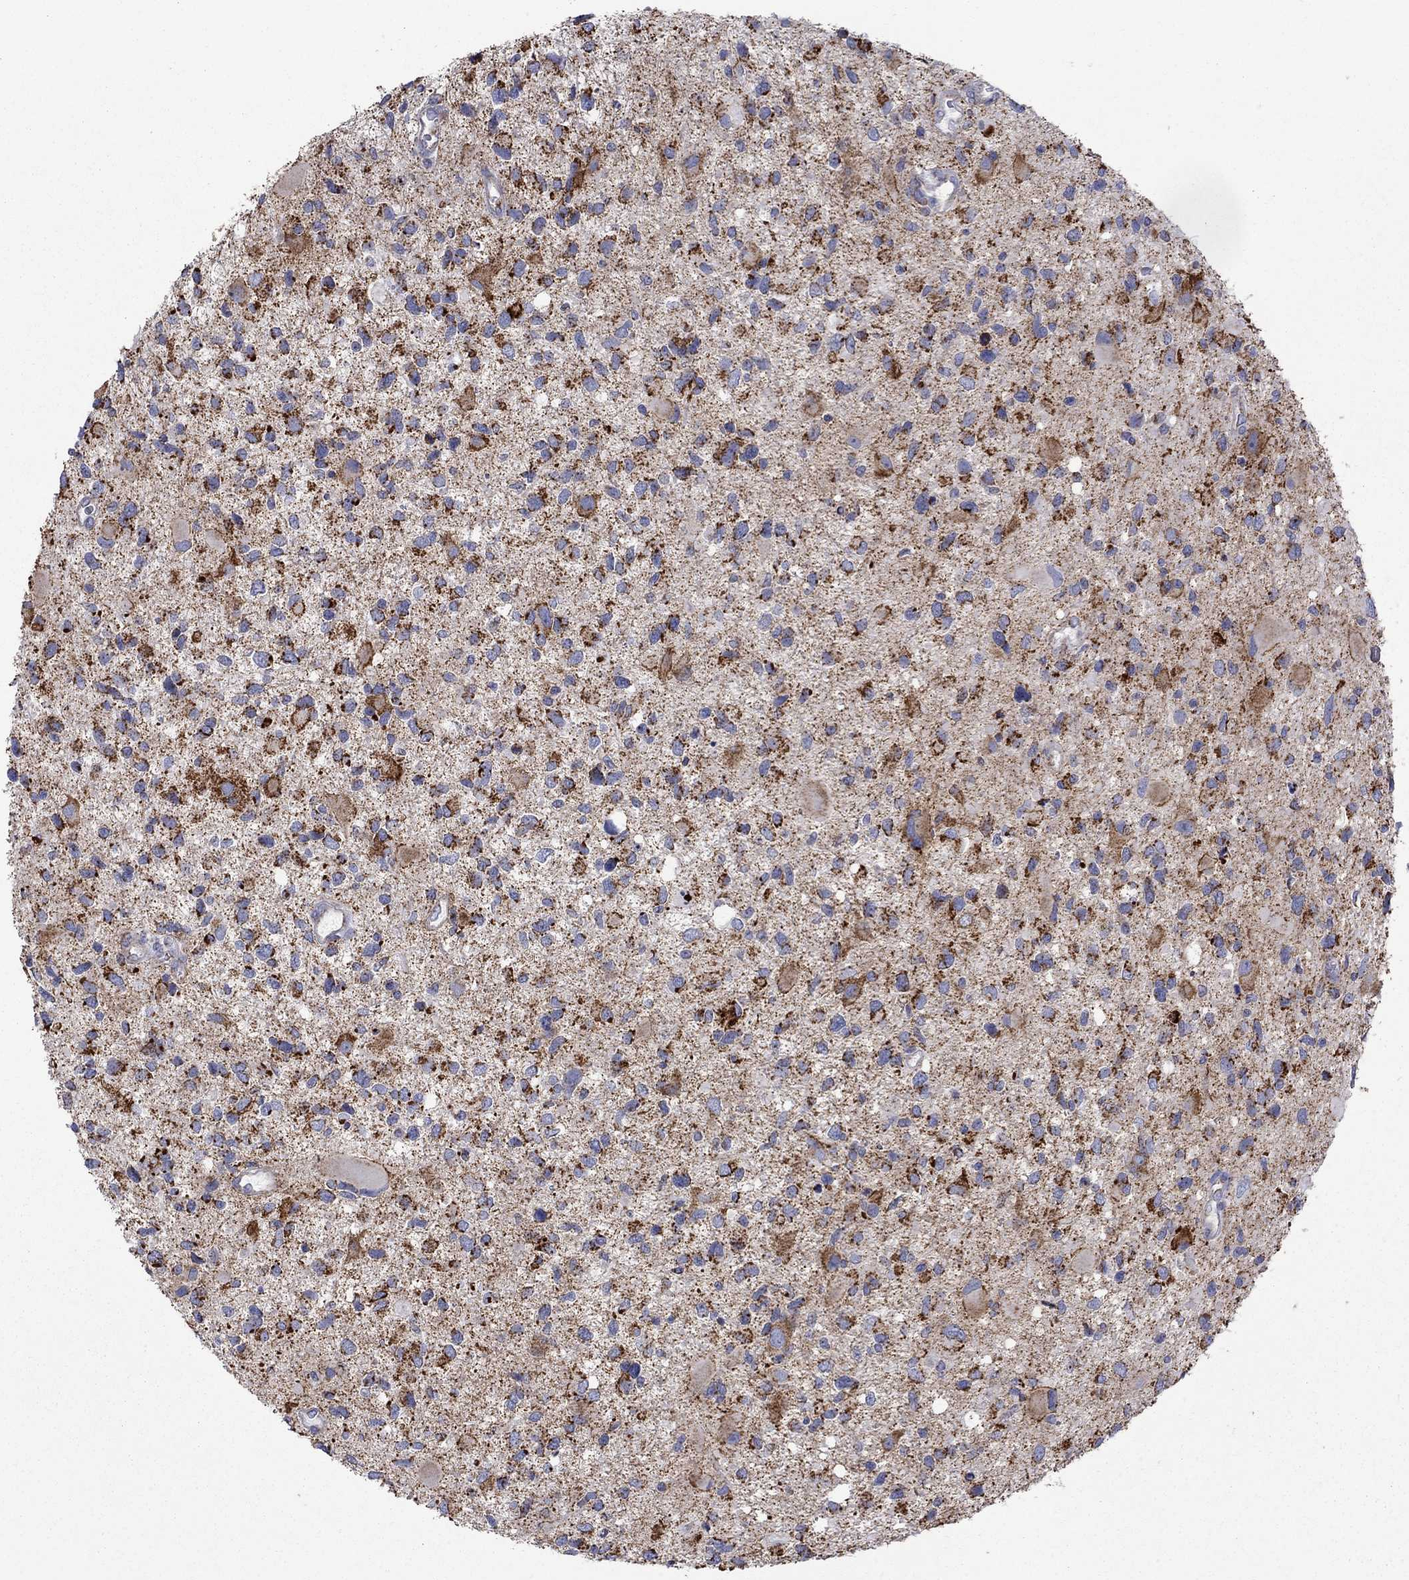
{"staining": {"intensity": "strong", "quantity": "25%-75%", "location": "cytoplasmic/membranous"}, "tissue": "glioma", "cell_type": "Tumor cells", "image_type": "cancer", "snomed": [{"axis": "morphology", "description": "Glioma, malignant, Low grade"}, {"axis": "topography", "description": "Brain"}], "caption": "A histopathology image of glioma stained for a protein reveals strong cytoplasmic/membranous brown staining in tumor cells.", "gene": "CISD1", "patient": {"sex": "female", "age": 32}}